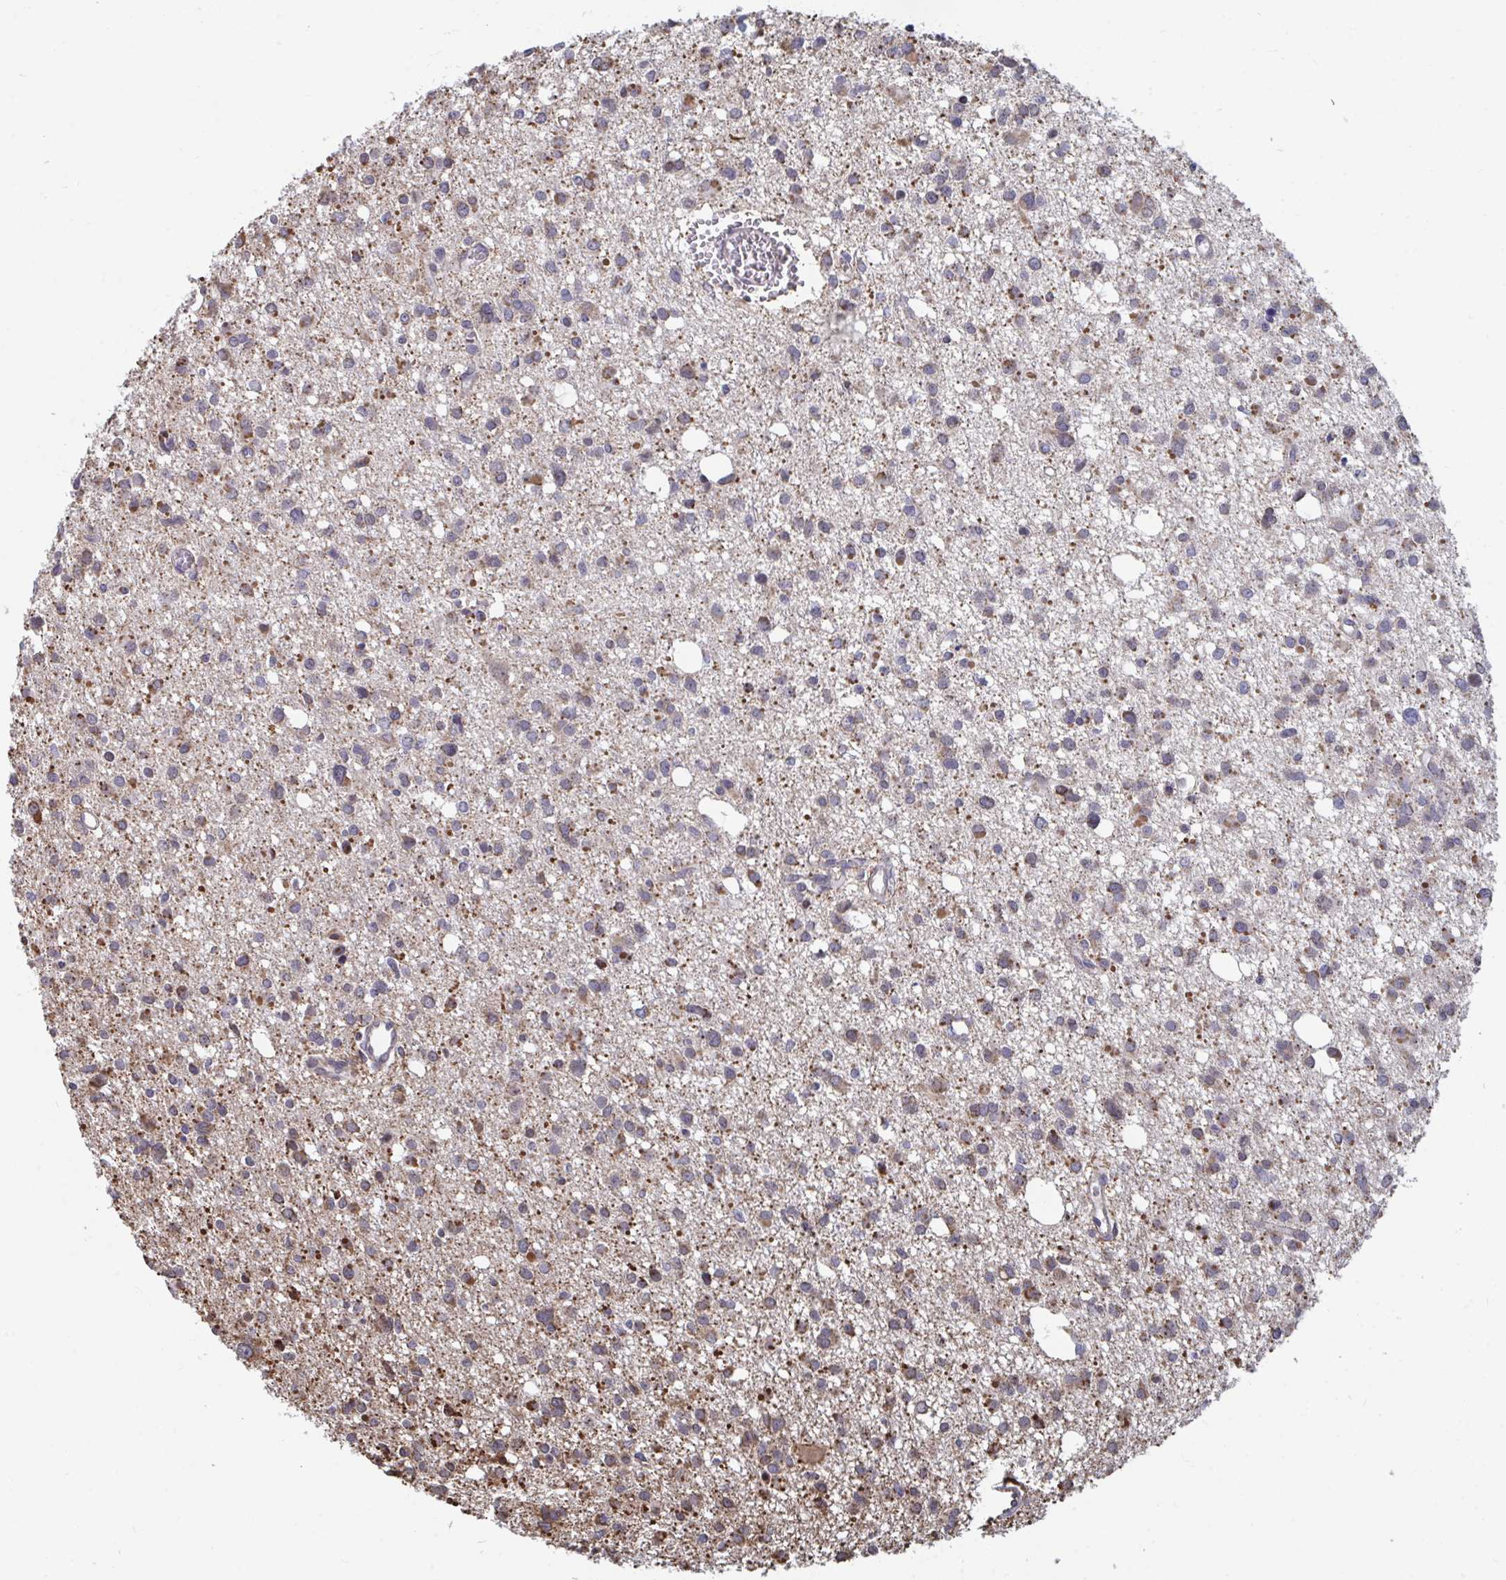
{"staining": {"intensity": "weak", "quantity": "<25%", "location": "cytoplasmic/membranous"}, "tissue": "glioma", "cell_type": "Tumor cells", "image_type": "cancer", "snomed": [{"axis": "morphology", "description": "Glioma, malignant, High grade"}, {"axis": "topography", "description": "Brain"}], "caption": "IHC image of human glioma stained for a protein (brown), which exhibits no expression in tumor cells.", "gene": "ELAVL1", "patient": {"sex": "male", "age": 23}}